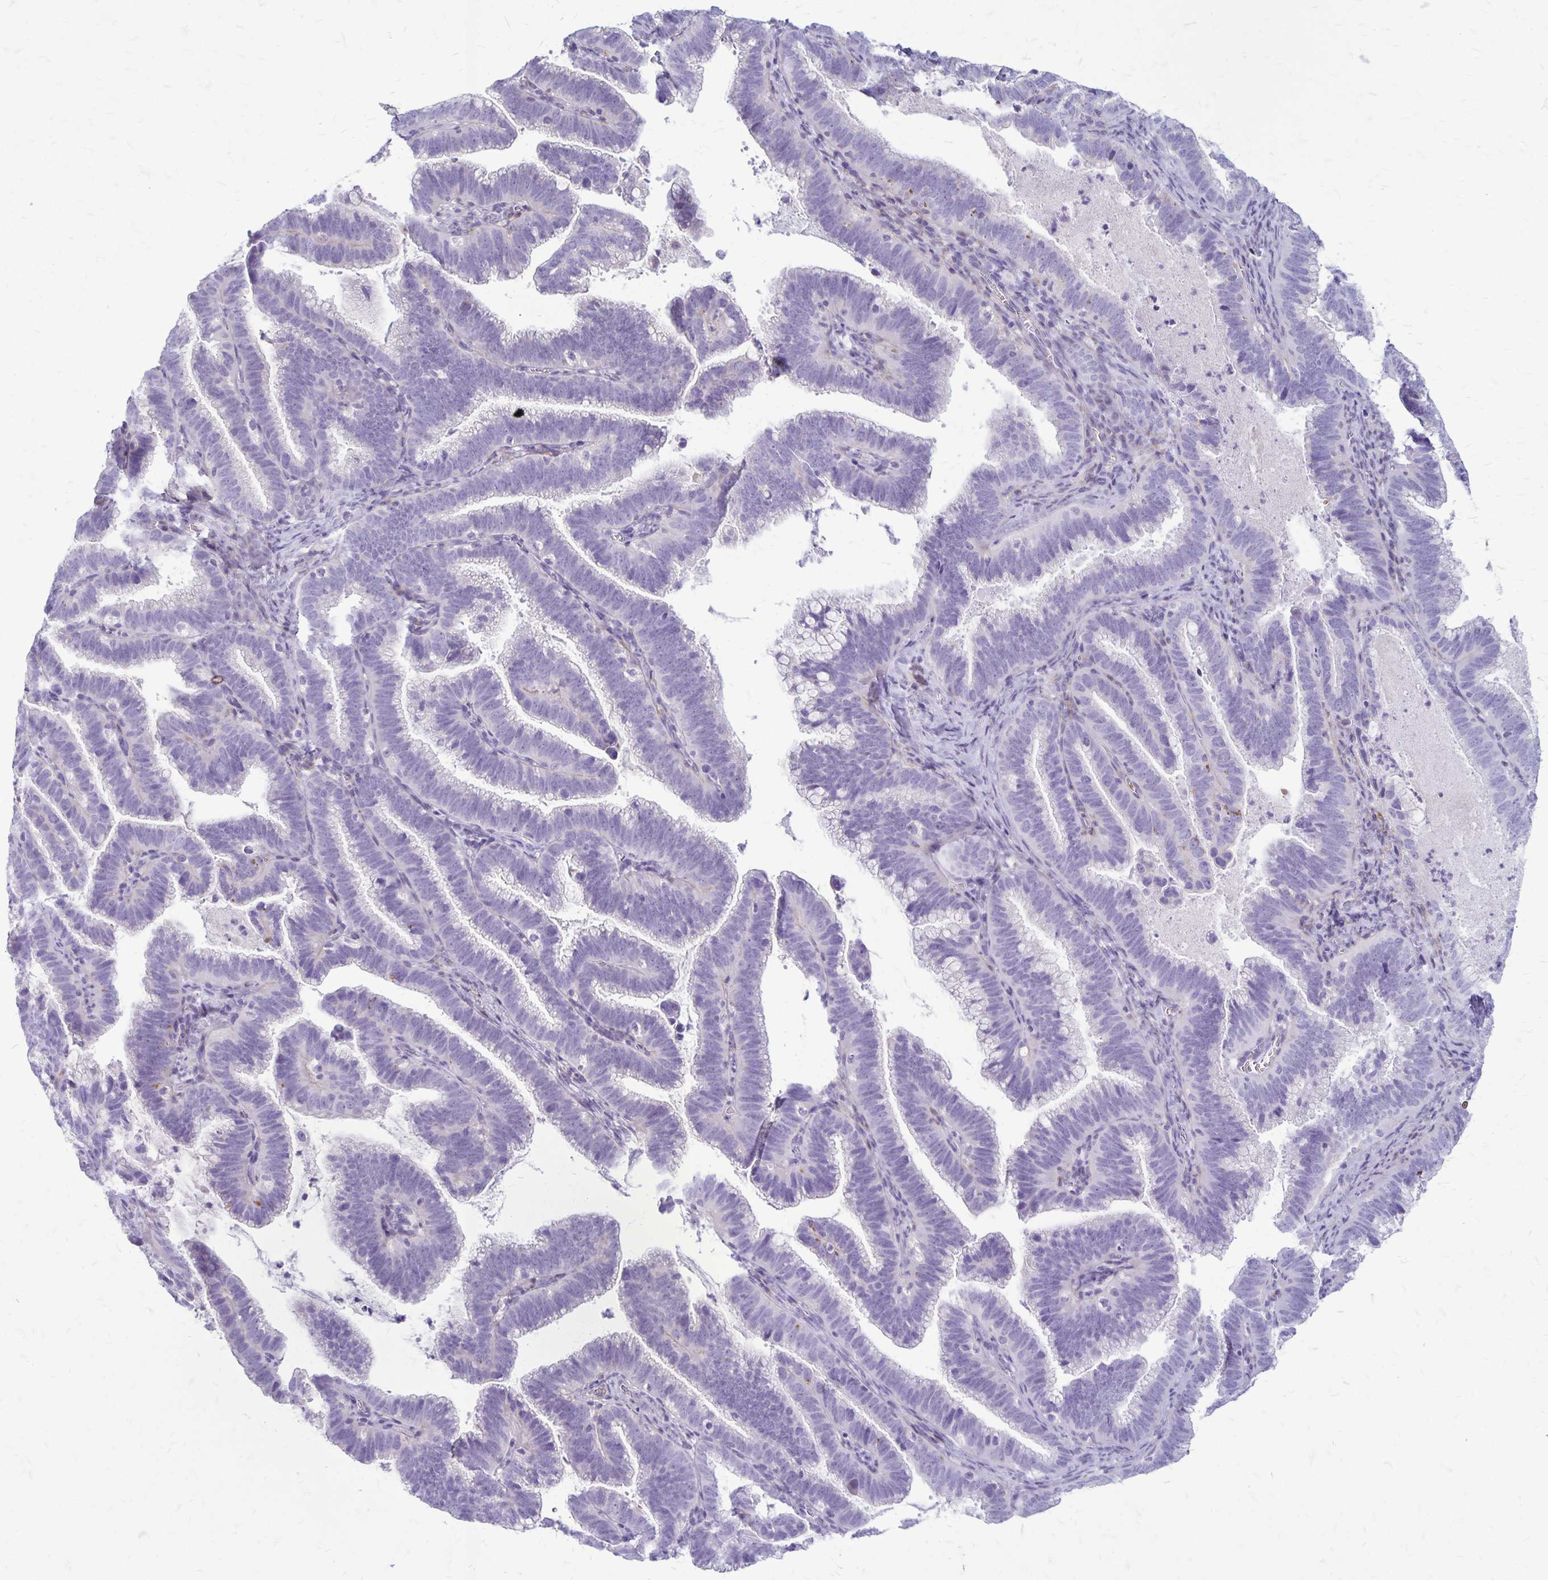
{"staining": {"intensity": "negative", "quantity": "none", "location": "none"}, "tissue": "cervical cancer", "cell_type": "Tumor cells", "image_type": "cancer", "snomed": [{"axis": "morphology", "description": "Adenocarcinoma, NOS"}, {"axis": "topography", "description": "Cervix"}], "caption": "Immunohistochemistry (IHC) of cervical cancer (adenocarcinoma) exhibits no positivity in tumor cells.", "gene": "GP9", "patient": {"sex": "female", "age": 61}}